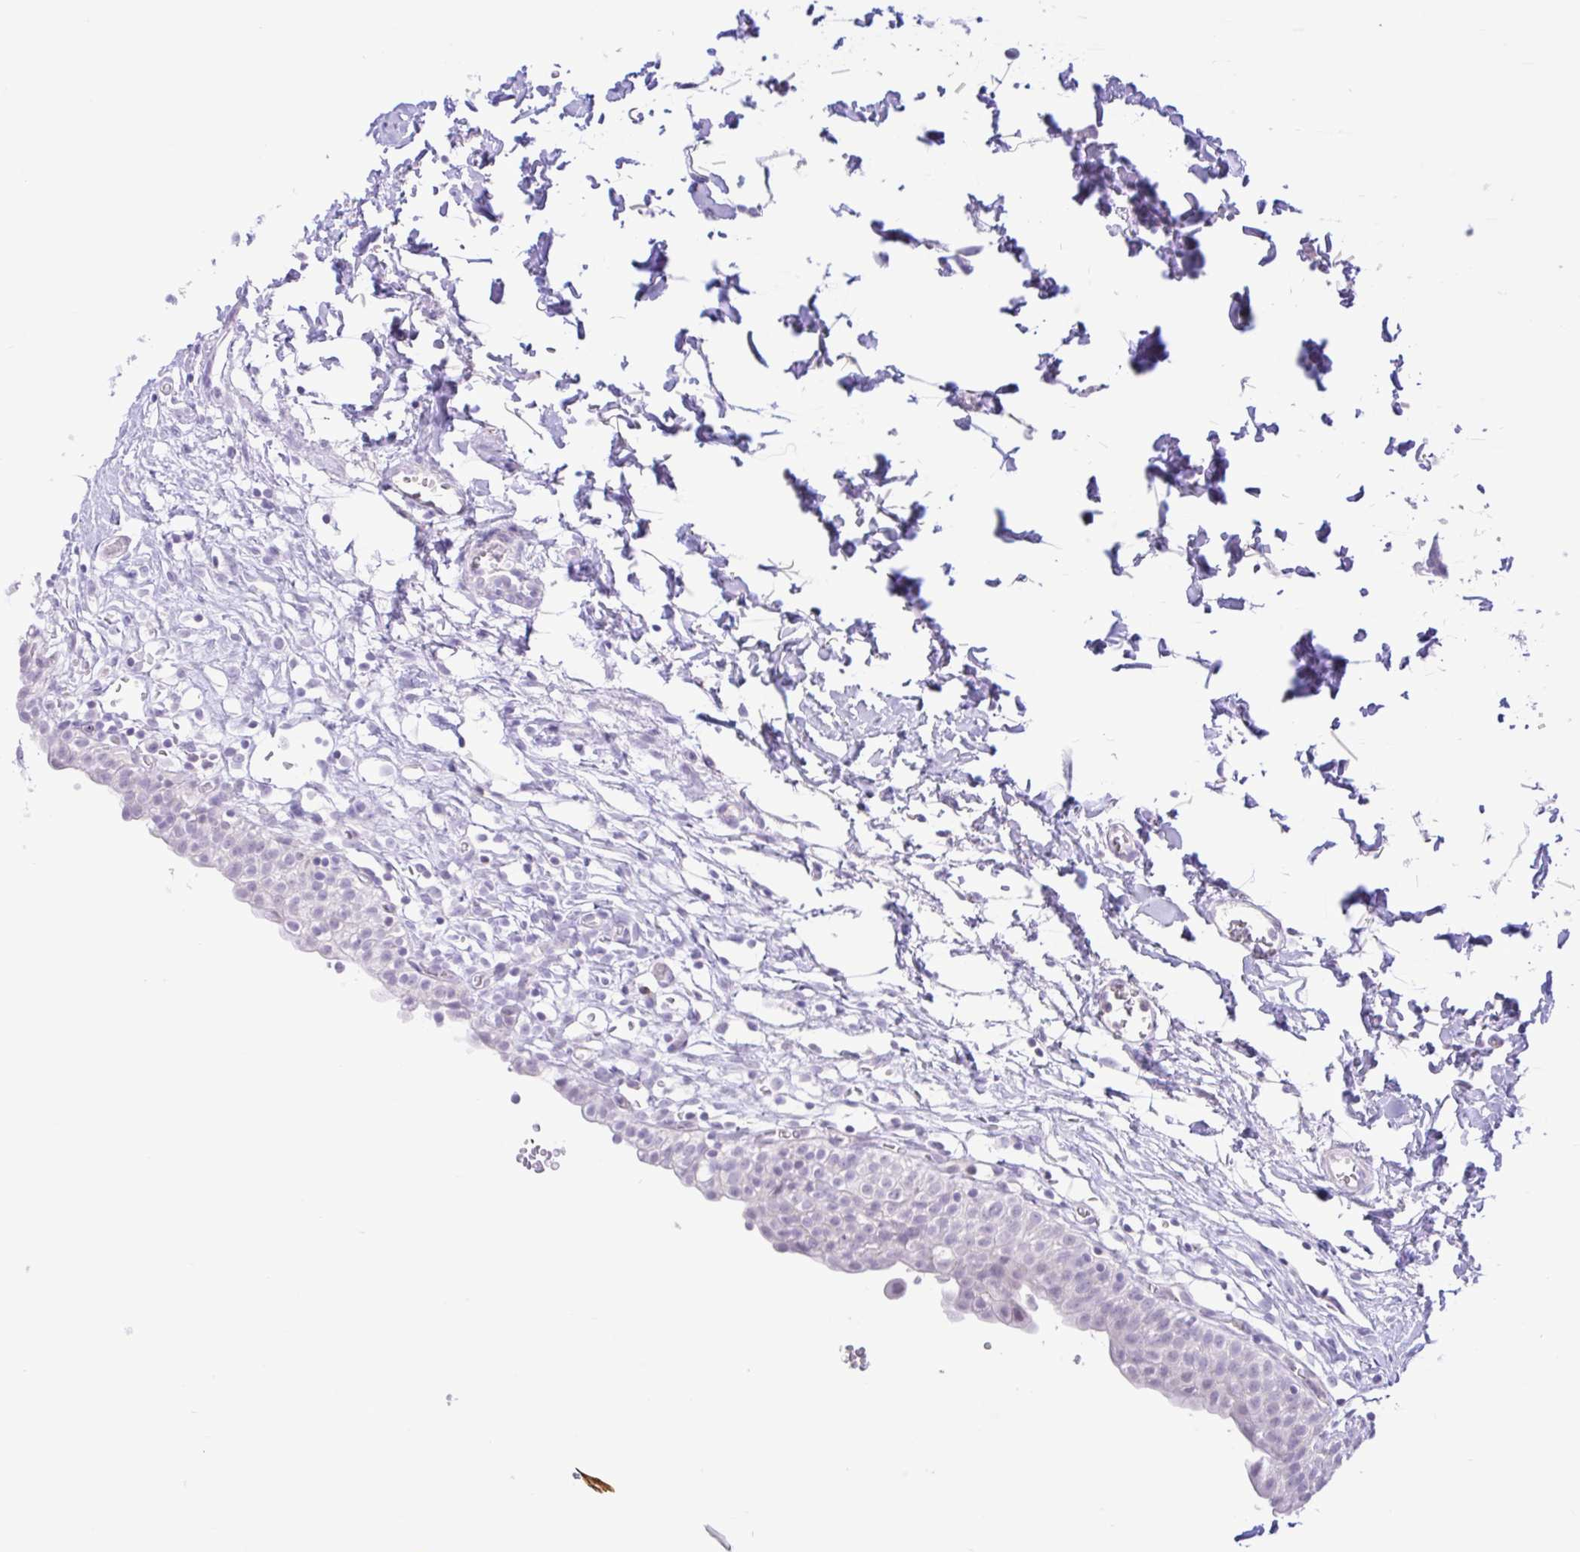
{"staining": {"intensity": "negative", "quantity": "none", "location": "none"}, "tissue": "urinary bladder", "cell_type": "Urothelial cells", "image_type": "normal", "snomed": [{"axis": "morphology", "description": "Normal tissue, NOS"}, {"axis": "topography", "description": "Urinary bladder"}, {"axis": "topography", "description": "Peripheral nerve tissue"}], "caption": "The micrograph reveals no significant expression in urothelial cells of urinary bladder. (DAB (3,3'-diaminobenzidine) immunohistochemistry (IHC), high magnification).", "gene": "ZNF101", "patient": {"sex": "male", "age": 55}}